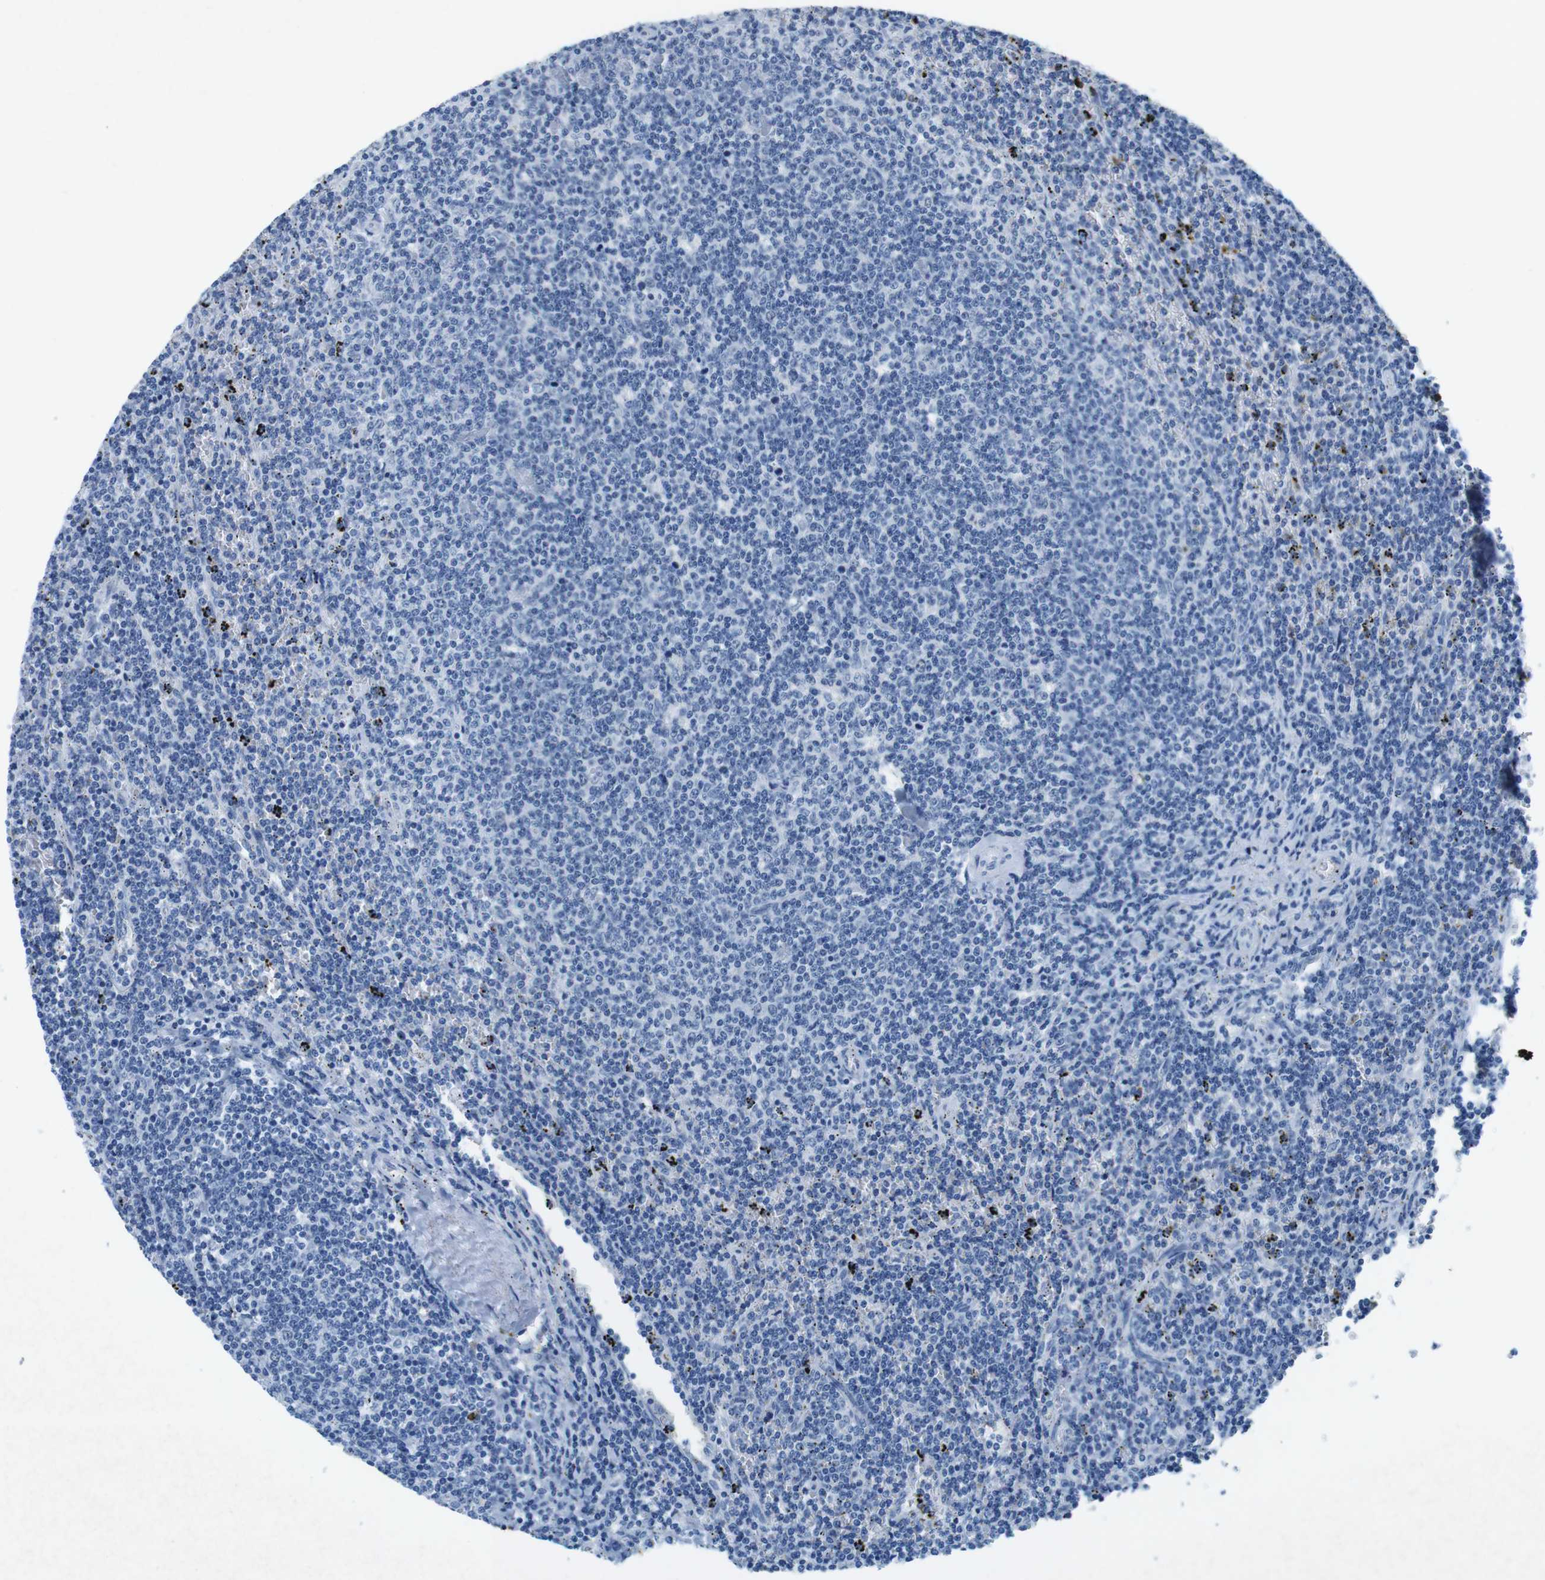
{"staining": {"intensity": "negative", "quantity": "none", "location": "none"}, "tissue": "lymphoma", "cell_type": "Tumor cells", "image_type": "cancer", "snomed": [{"axis": "morphology", "description": "Malignant lymphoma, non-Hodgkin's type, Low grade"}, {"axis": "topography", "description": "Spleen"}], "caption": "IHC image of lymphoma stained for a protein (brown), which reveals no positivity in tumor cells.", "gene": "CTAG1B", "patient": {"sex": "female", "age": 50}}